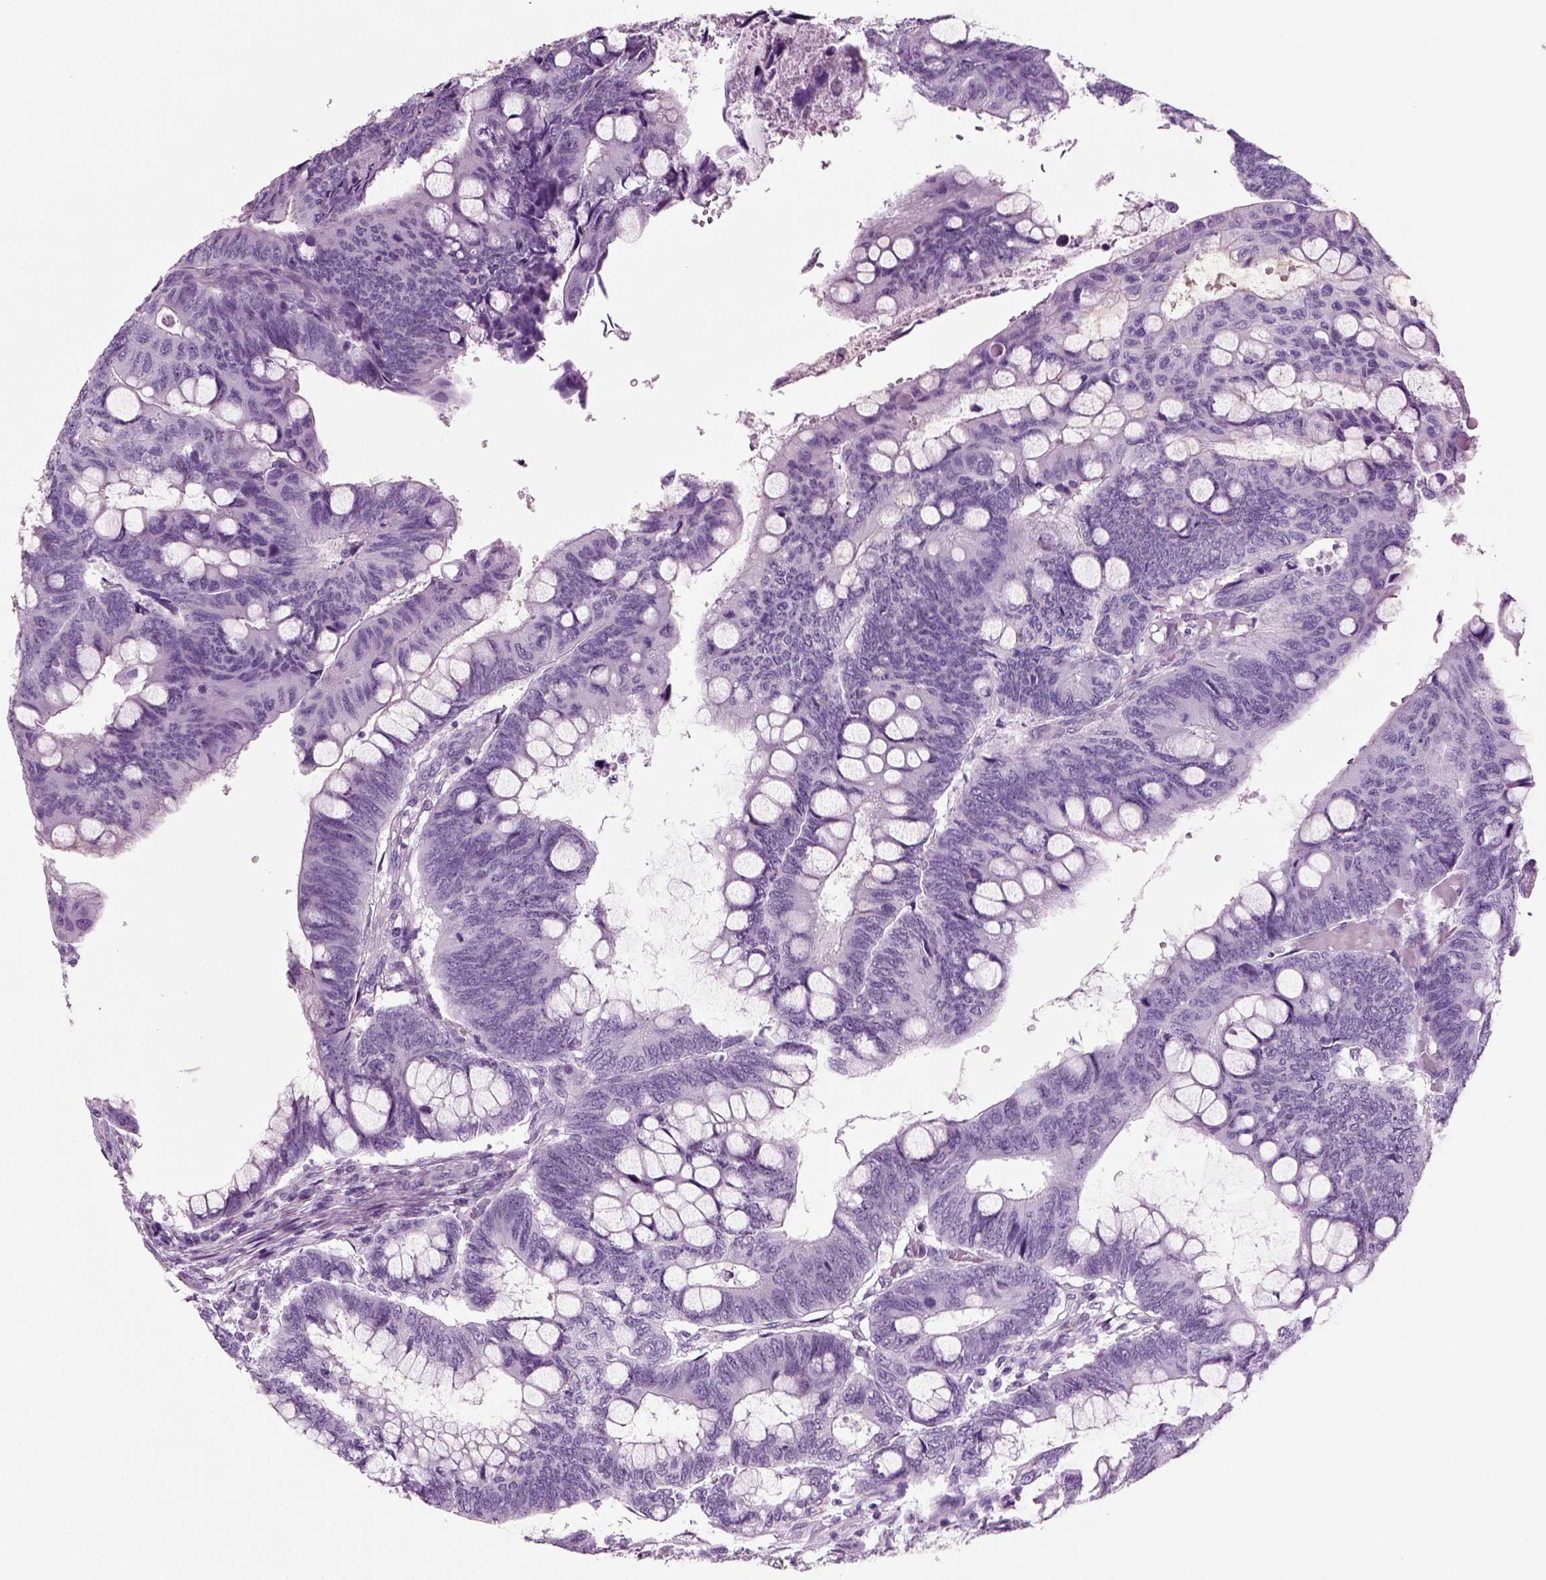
{"staining": {"intensity": "negative", "quantity": "none", "location": "none"}, "tissue": "colorectal cancer", "cell_type": "Tumor cells", "image_type": "cancer", "snomed": [{"axis": "morphology", "description": "Normal tissue, NOS"}, {"axis": "morphology", "description": "Adenocarcinoma, NOS"}, {"axis": "topography", "description": "Rectum"}], "caption": "This histopathology image is of colorectal cancer stained with immunohistochemistry to label a protein in brown with the nuclei are counter-stained blue. There is no positivity in tumor cells.", "gene": "CRABP1", "patient": {"sex": "male", "age": 92}}